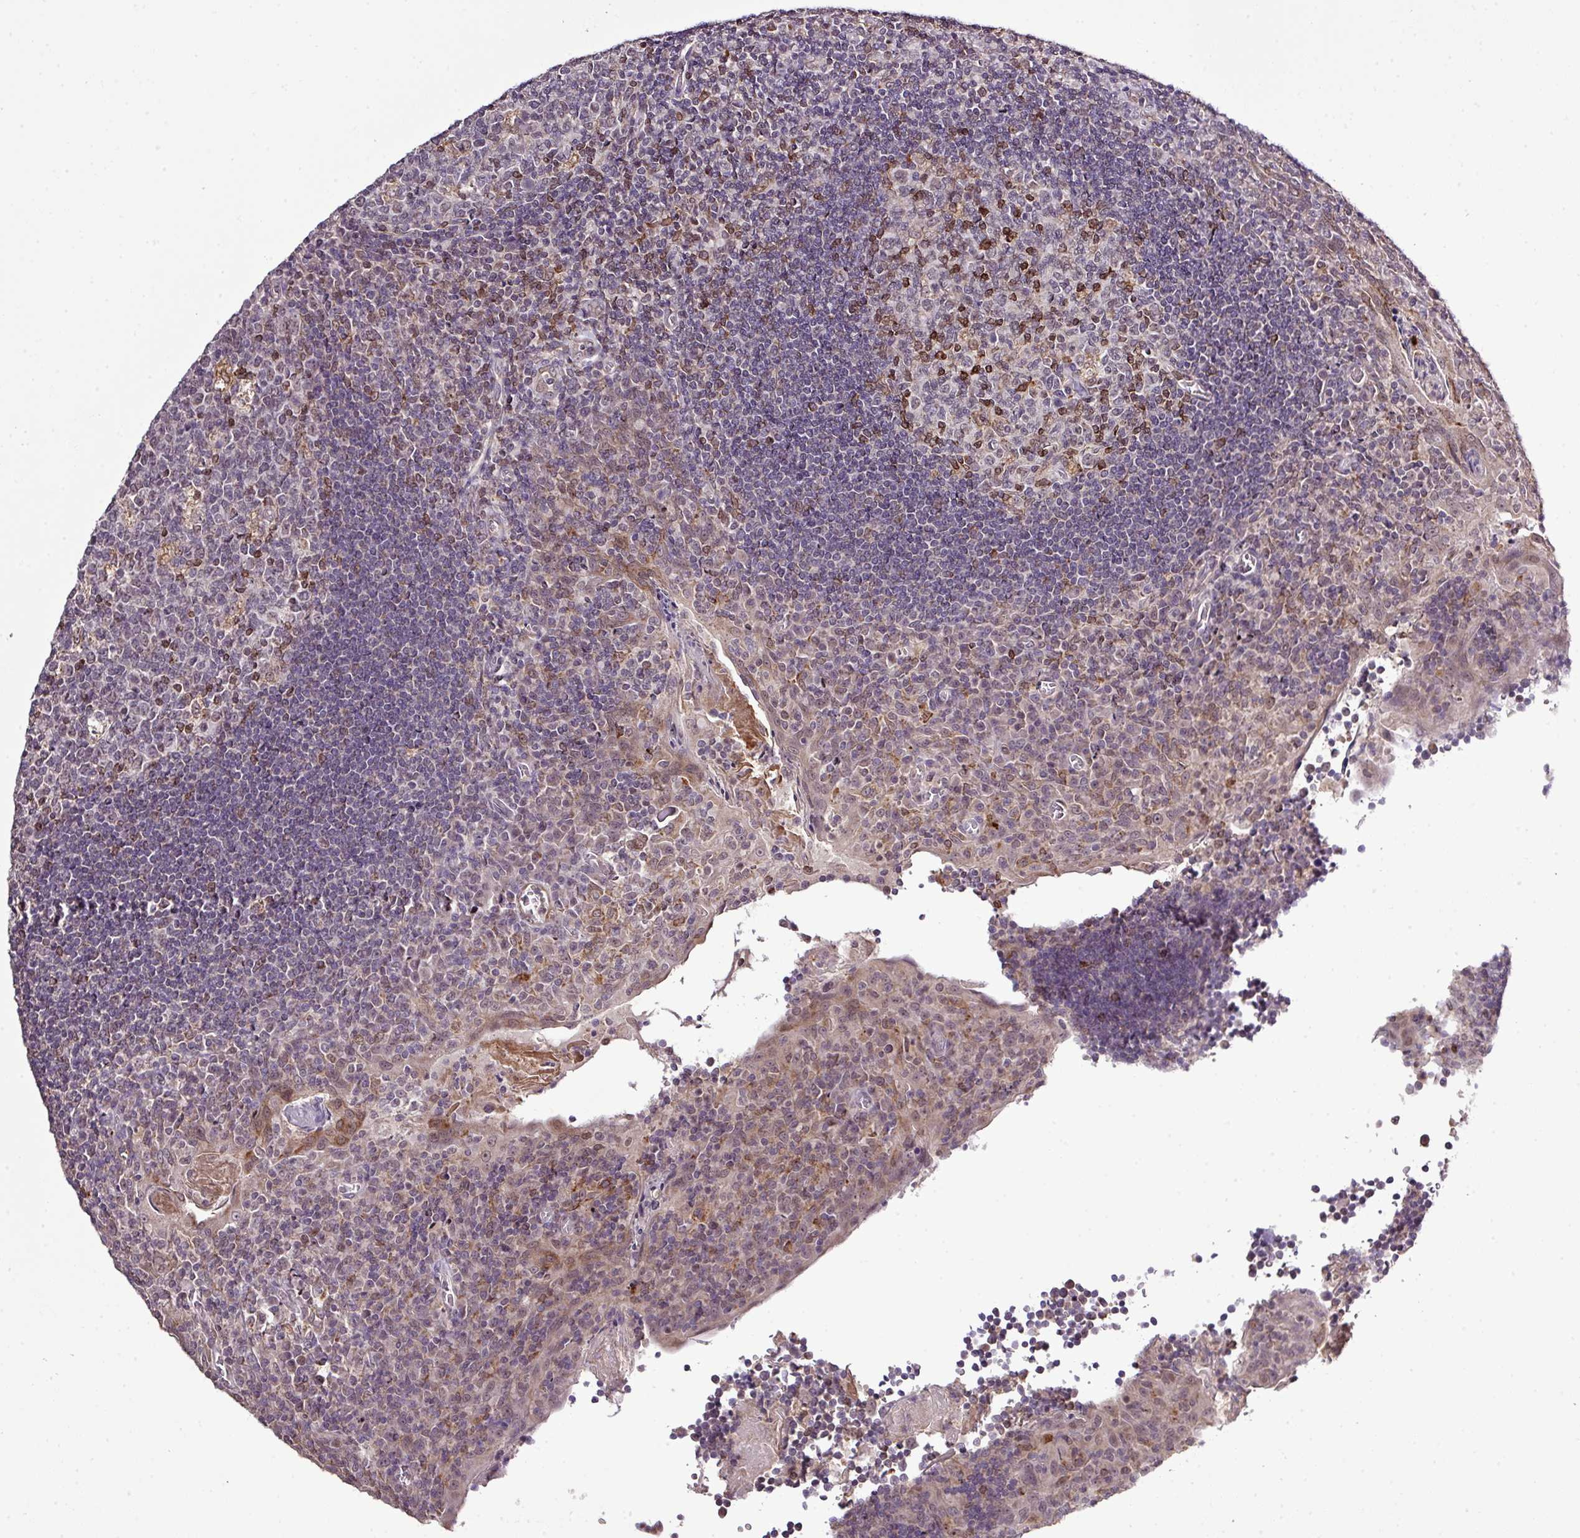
{"staining": {"intensity": "weak", "quantity": "25%-75%", "location": "nuclear"}, "tissue": "tonsil", "cell_type": "Germinal center cells", "image_type": "normal", "snomed": [{"axis": "morphology", "description": "Normal tissue, NOS"}, {"axis": "topography", "description": "Tonsil"}], "caption": "High-magnification brightfield microscopy of unremarkable tonsil stained with DAB (3,3'-diaminobenzidine) (brown) and counterstained with hematoxylin (blue). germinal center cells exhibit weak nuclear expression is present in approximately25%-75% of cells.", "gene": "SMCO4", "patient": {"sex": "male", "age": 17}}